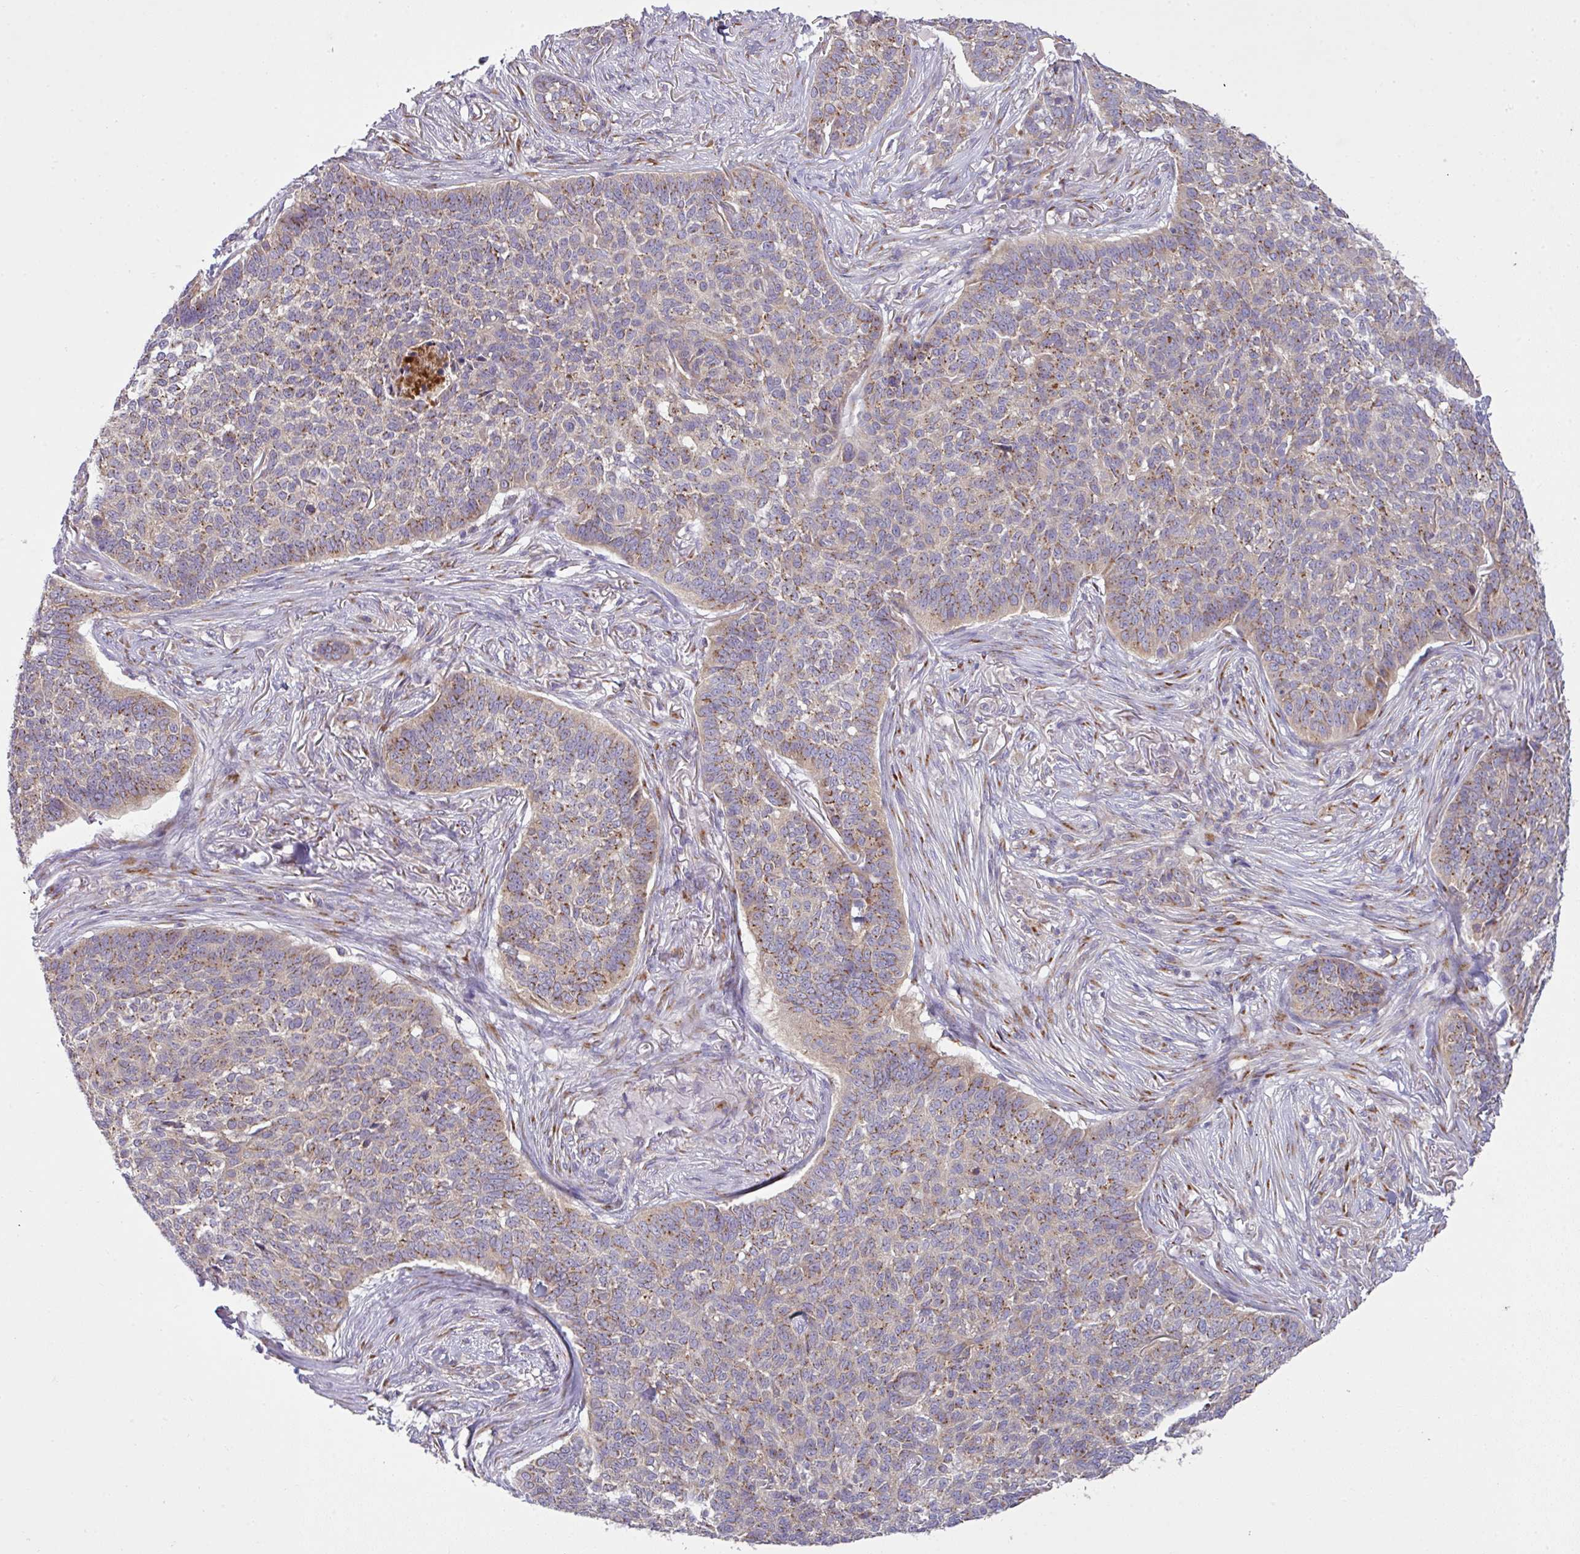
{"staining": {"intensity": "moderate", "quantity": "25%-75%", "location": "cytoplasmic/membranous"}, "tissue": "skin cancer", "cell_type": "Tumor cells", "image_type": "cancer", "snomed": [{"axis": "morphology", "description": "Basal cell carcinoma"}, {"axis": "topography", "description": "Skin"}], "caption": "Approximately 25%-75% of tumor cells in skin basal cell carcinoma reveal moderate cytoplasmic/membranous protein staining as visualized by brown immunohistochemical staining.", "gene": "VTI1A", "patient": {"sex": "male", "age": 85}}